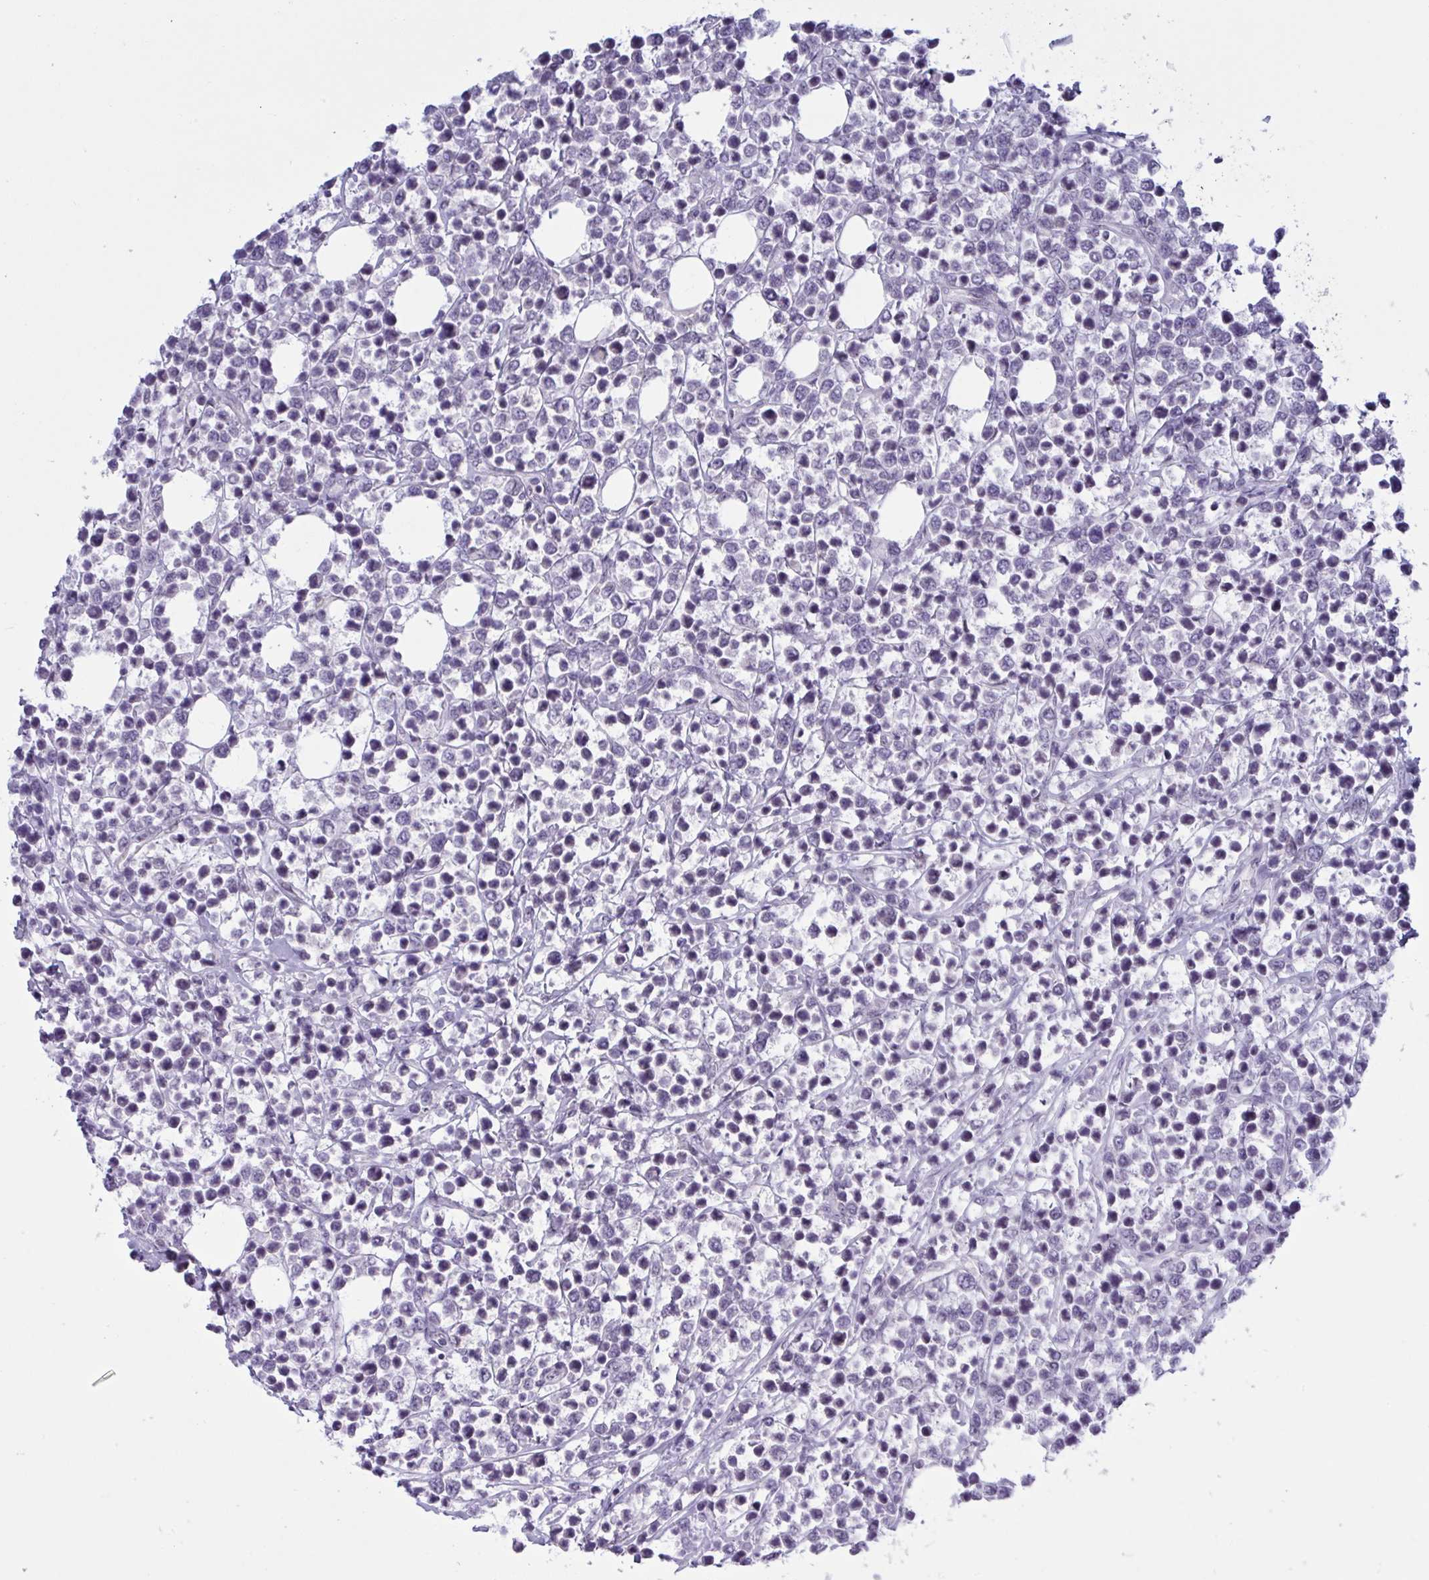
{"staining": {"intensity": "negative", "quantity": "none", "location": "none"}, "tissue": "lymphoma", "cell_type": "Tumor cells", "image_type": "cancer", "snomed": [{"axis": "morphology", "description": "Malignant lymphoma, non-Hodgkin's type, Low grade"}, {"axis": "topography", "description": "Lymph node"}], "caption": "This photomicrograph is of low-grade malignant lymphoma, non-Hodgkin's type stained with IHC to label a protein in brown with the nuclei are counter-stained blue. There is no positivity in tumor cells. (Immunohistochemistry (ihc), brightfield microscopy, high magnification).", "gene": "TANK", "patient": {"sex": "male", "age": 60}}